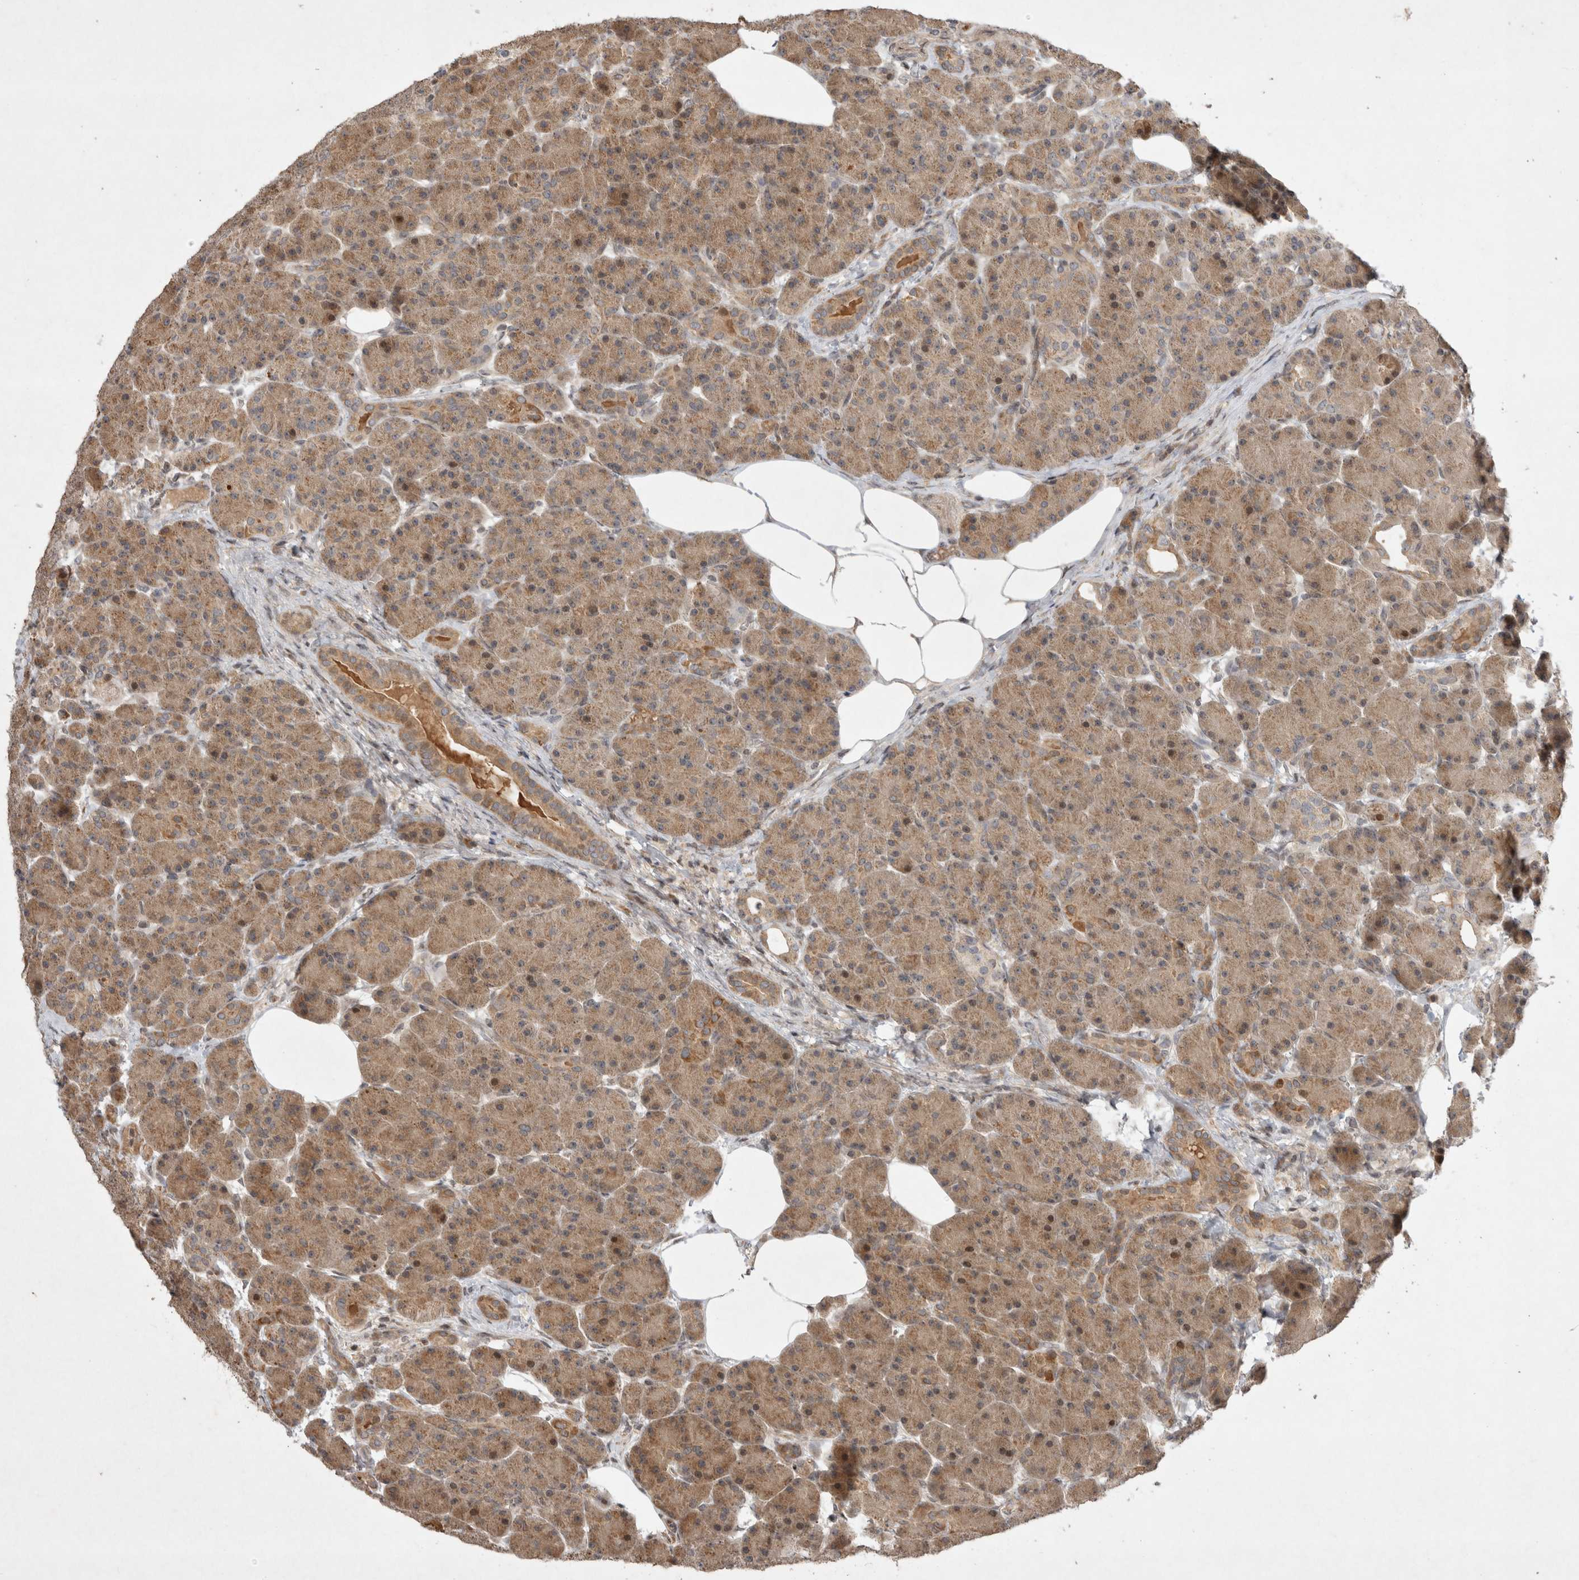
{"staining": {"intensity": "moderate", "quantity": ">75%", "location": "cytoplasmic/membranous,nuclear"}, "tissue": "pancreas", "cell_type": "Exocrine glandular cells", "image_type": "normal", "snomed": [{"axis": "morphology", "description": "Normal tissue, NOS"}, {"axis": "topography", "description": "Pancreas"}], "caption": "Protein positivity by IHC exhibits moderate cytoplasmic/membranous,nuclear expression in approximately >75% of exocrine glandular cells in unremarkable pancreas.", "gene": "EIF2AK1", "patient": {"sex": "male", "age": 63}}